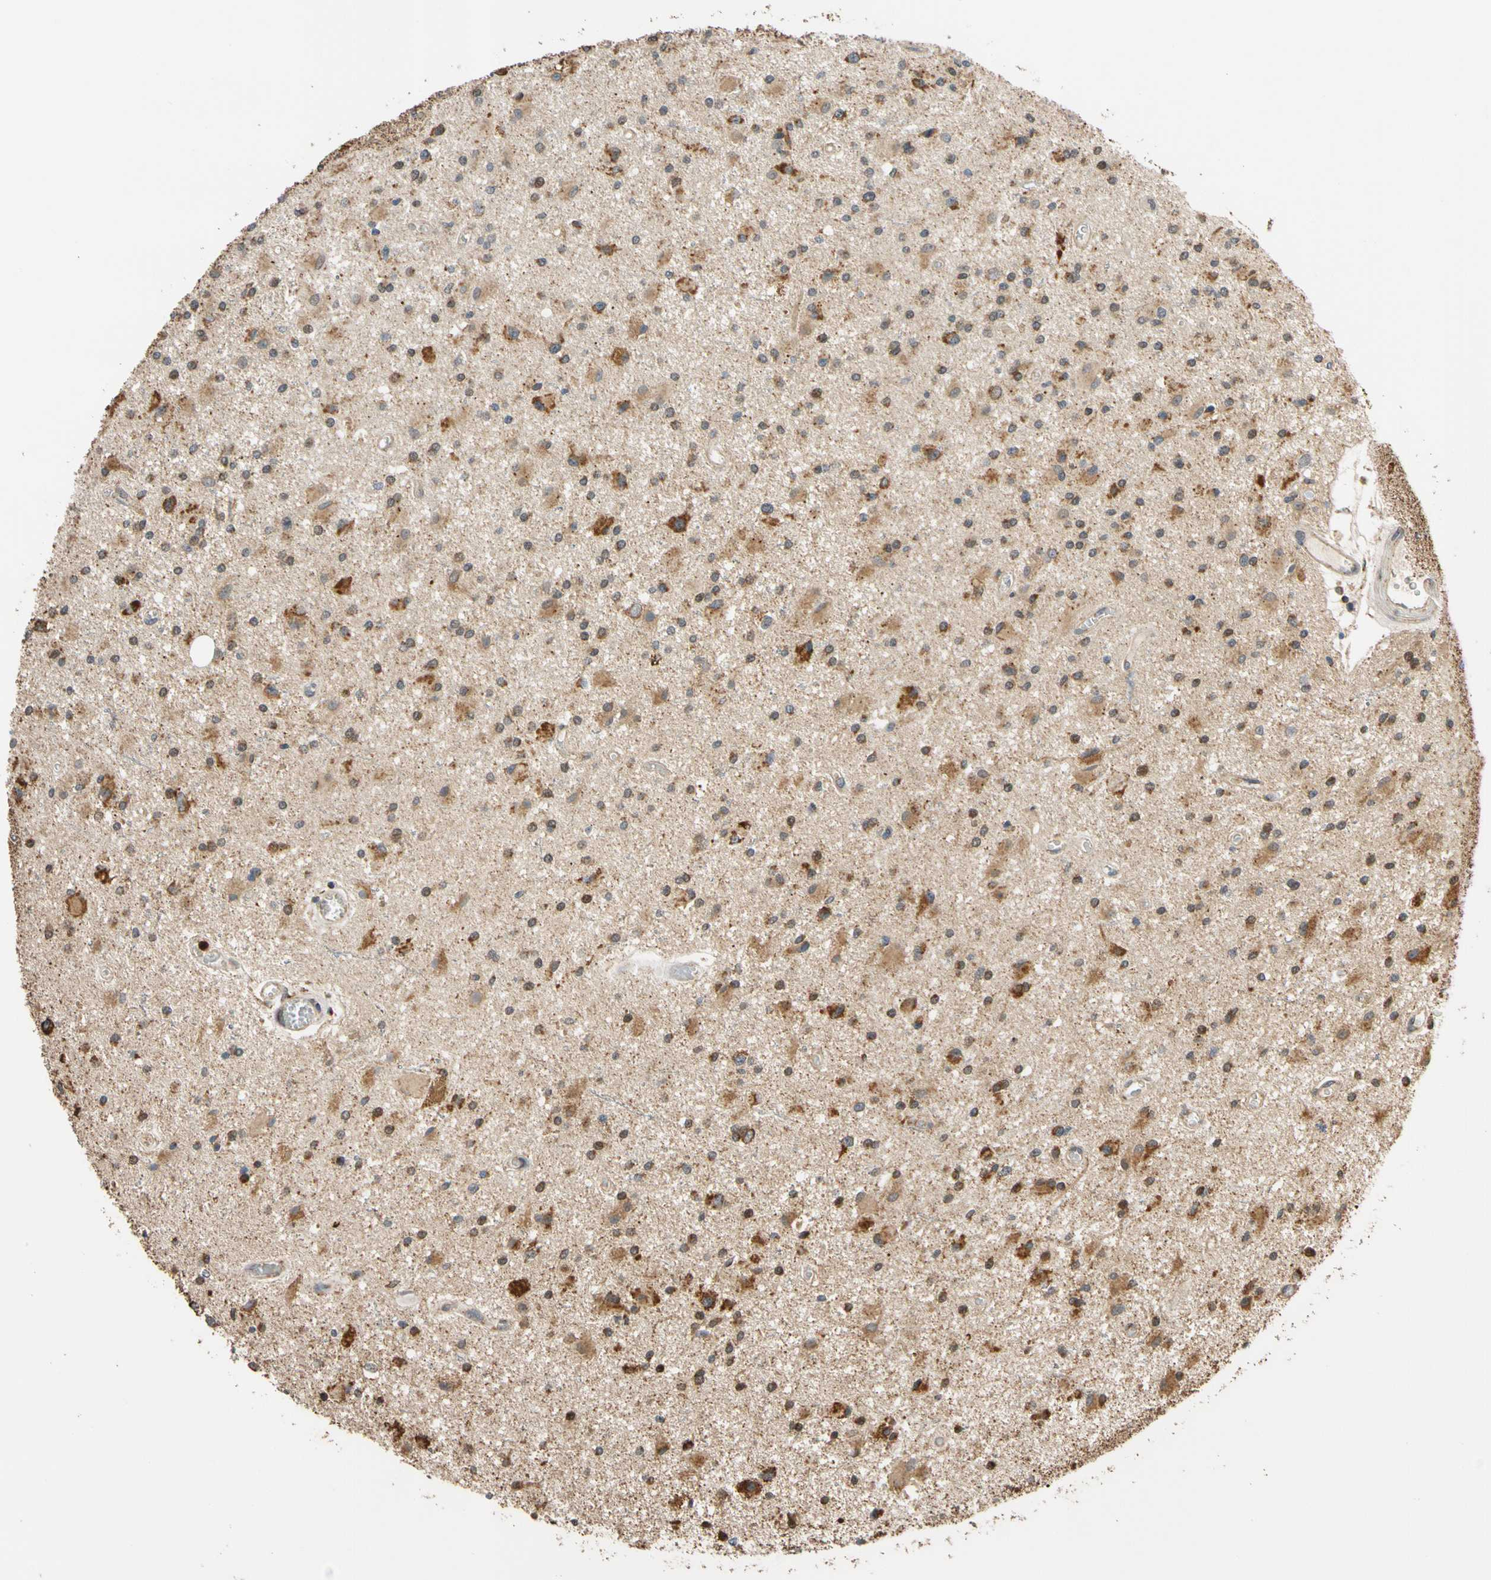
{"staining": {"intensity": "moderate", "quantity": ">75%", "location": "cytoplasmic/membranous"}, "tissue": "glioma", "cell_type": "Tumor cells", "image_type": "cancer", "snomed": [{"axis": "morphology", "description": "Glioma, malignant, Low grade"}, {"axis": "topography", "description": "Brain"}], "caption": "A medium amount of moderate cytoplasmic/membranous positivity is appreciated in about >75% of tumor cells in malignant low-grade glioma tissue. (Brightfield microscopy of DAB IHC at high magnification).", "gene": "IP6K2", "patient": {"sex": "male", "age": 58}}